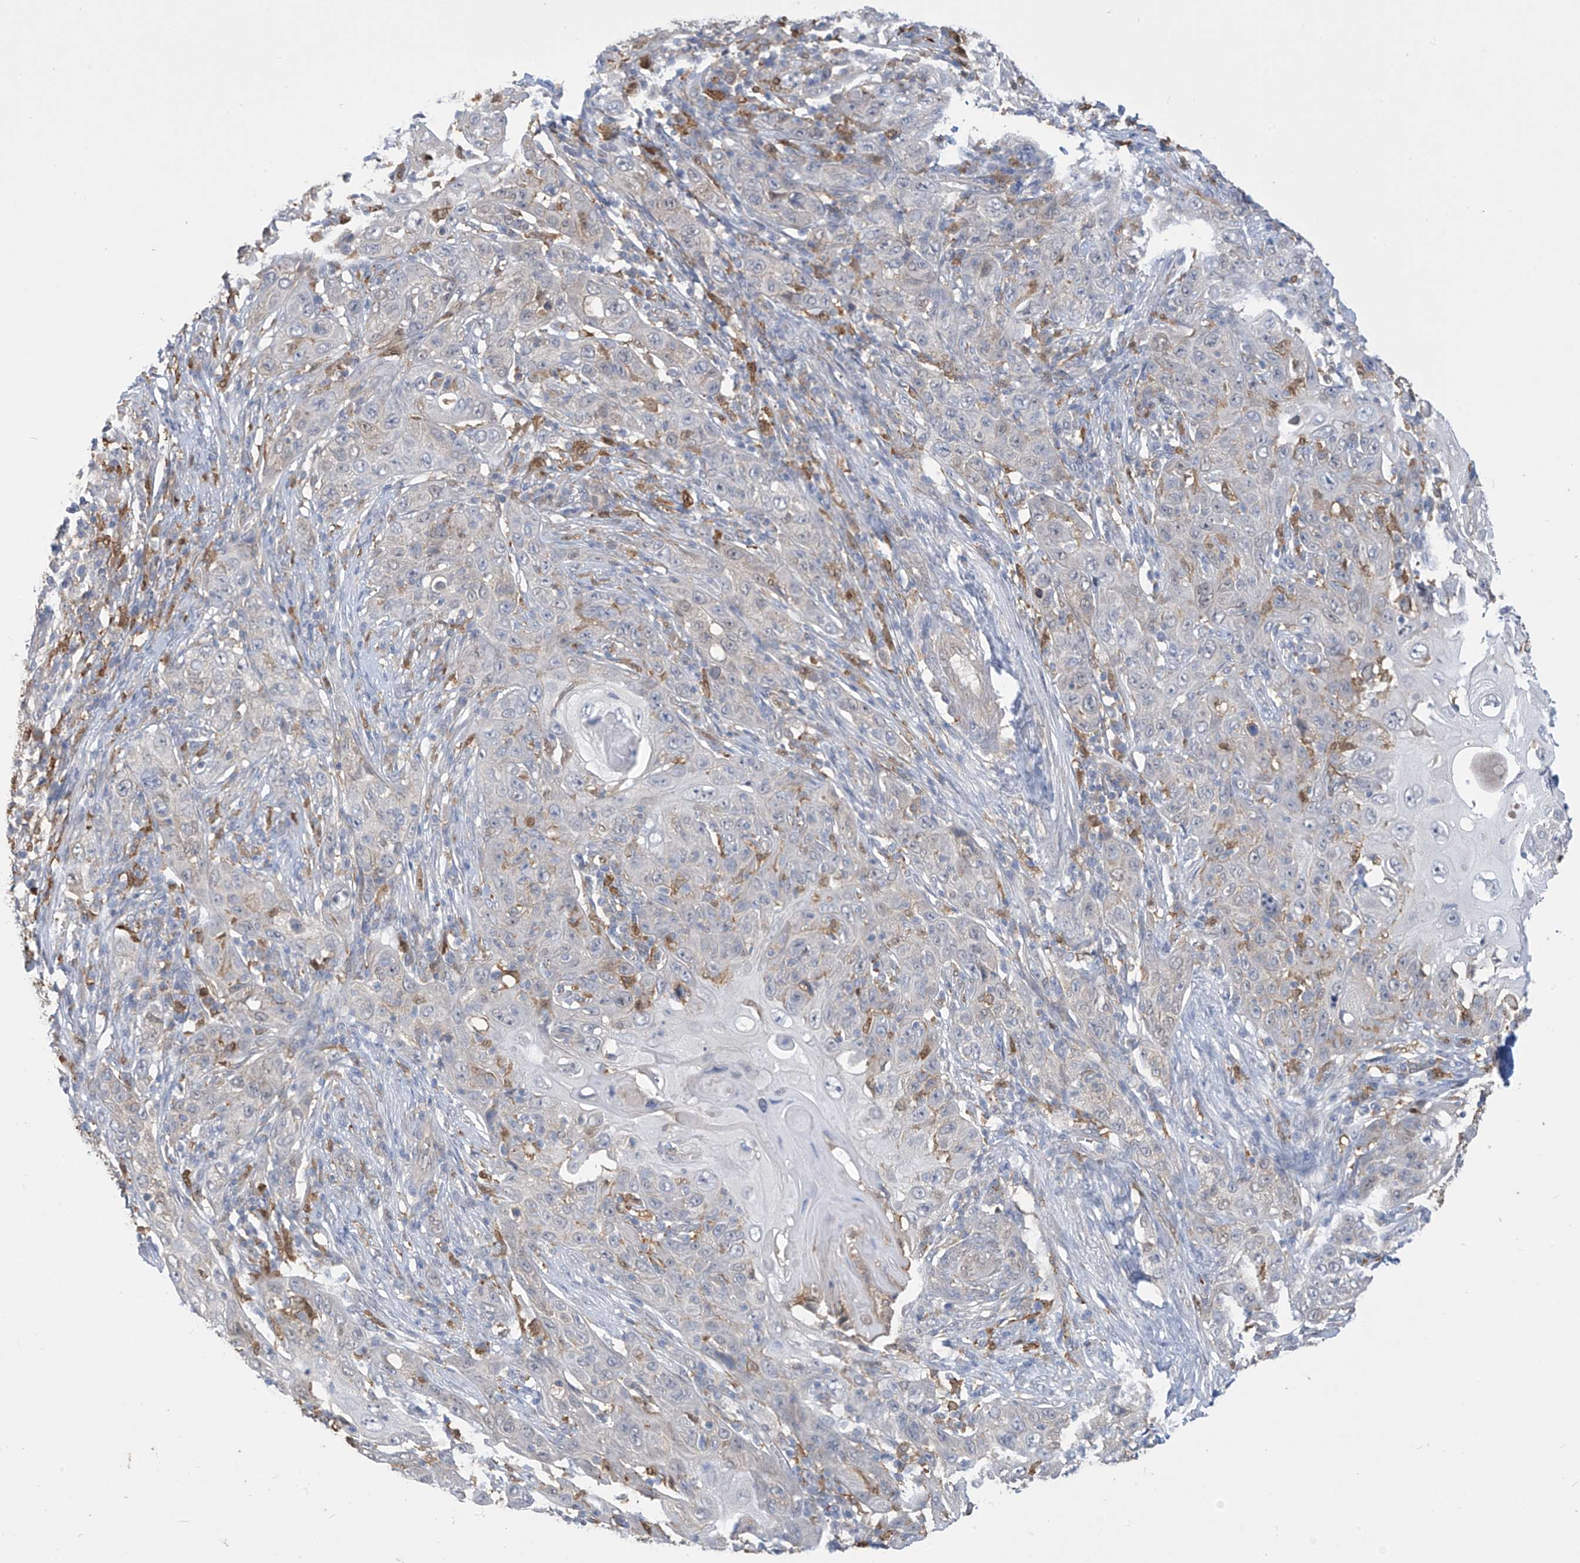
{"staining": {"intensity": "negative", "quantity": "none", "location": "none"}, "tissue": "skin cancer", "cell_type": "Tumor cells", "image_type": "cancer", "snomed": [{"axis": "morphology", "description": "Squamous cell carcinoma, NOS"}, {"axis": "topography", "description": "Skin"}], "caption": "Tumor cells show no significant staining in skin cancer (squamous cell carcinoma).", "gene": "IDH1", "patient": {"sex": "female", "age": 88}}